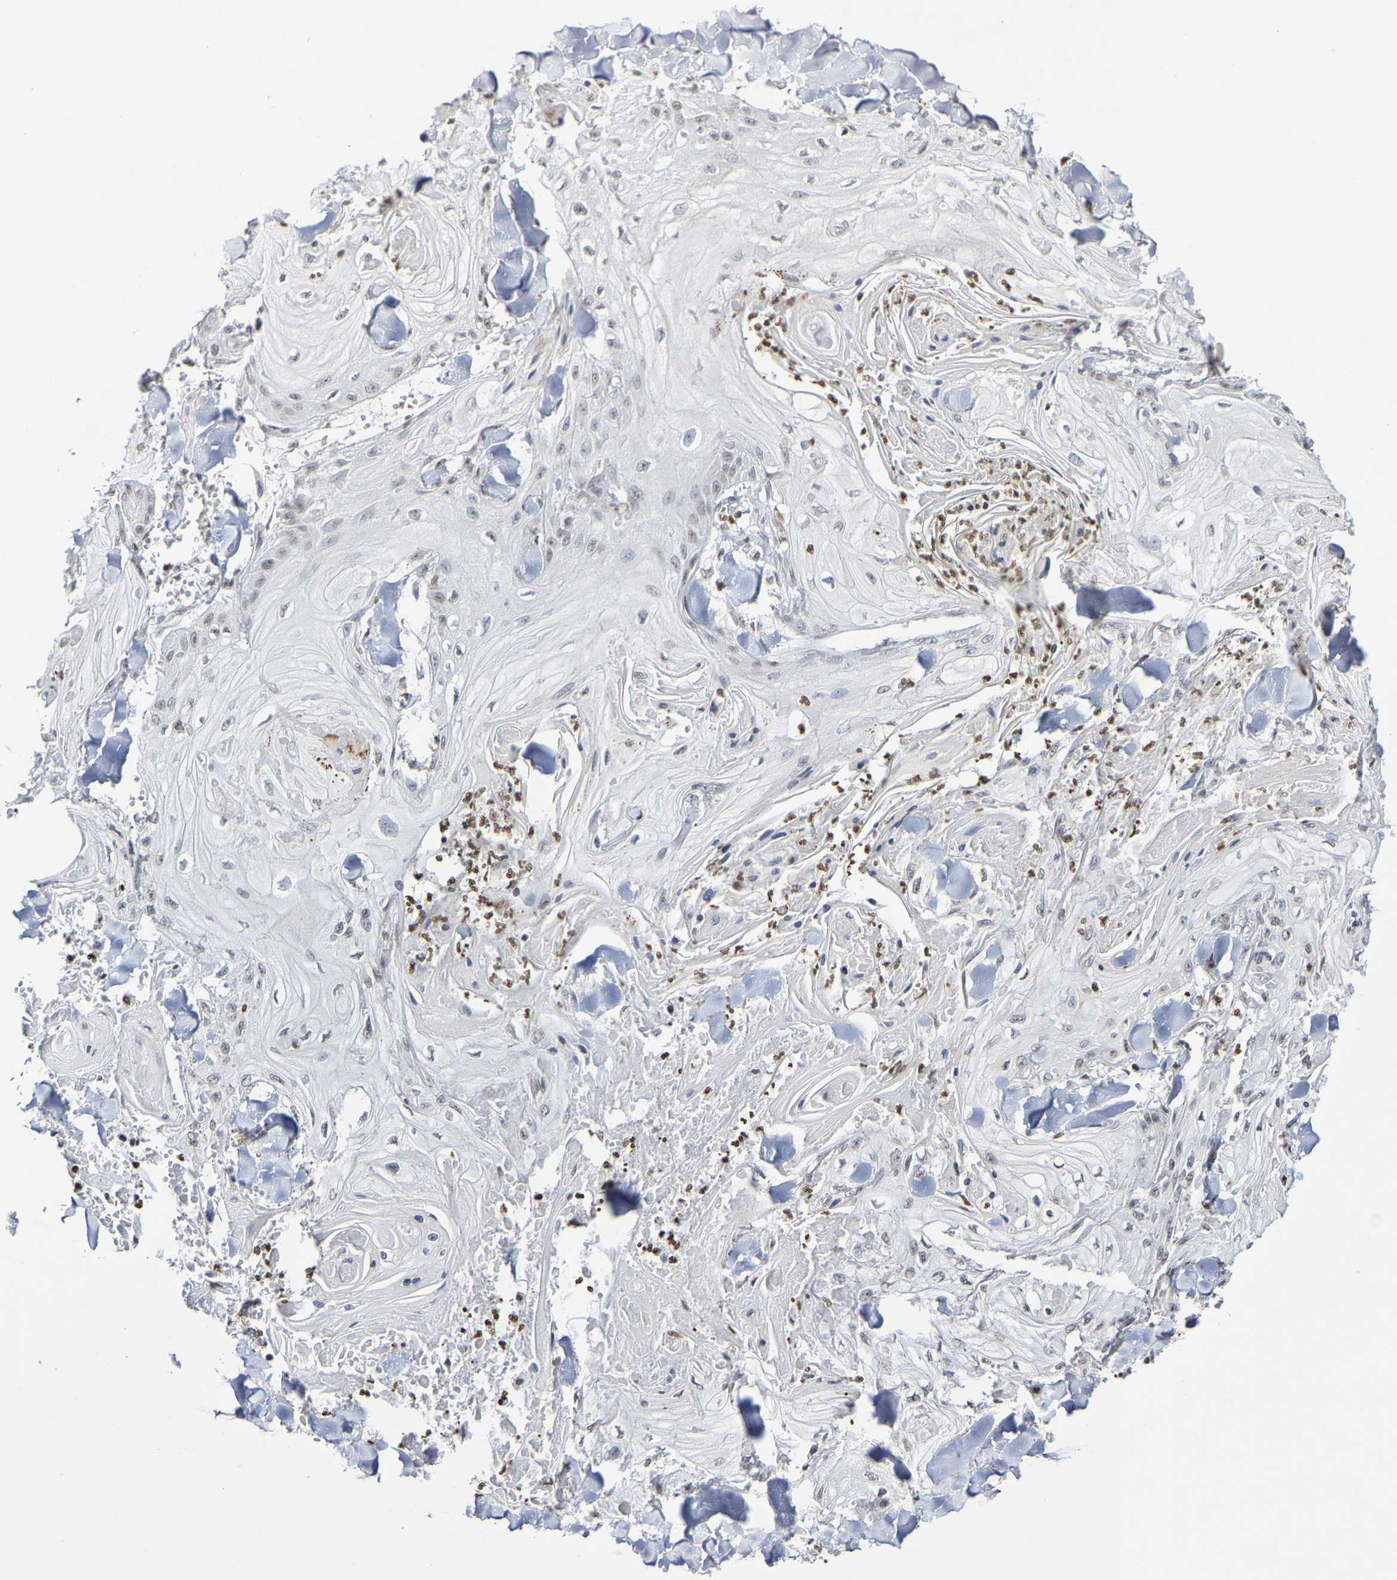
{"staining": {"intensity": "weak", "quantity": "<25%", "location": "nuclear"}, "tissue": "skin cancer", "cell_type": "Tumor cells", "image_type": "cancer", "snomed": [{"axis": "morphology", "description": "Squamous cell carcinoma, NOS"}, {"axis": "topography", "description": "Skin"}], "caption": "Skin squamous cell carcinoma was stained to show a protein in brown. There is no significant staining in tumor cells. Nuclei are stained in blue.", "gene": "ATF4", "patient": {"sex": "male", "age": 74}}